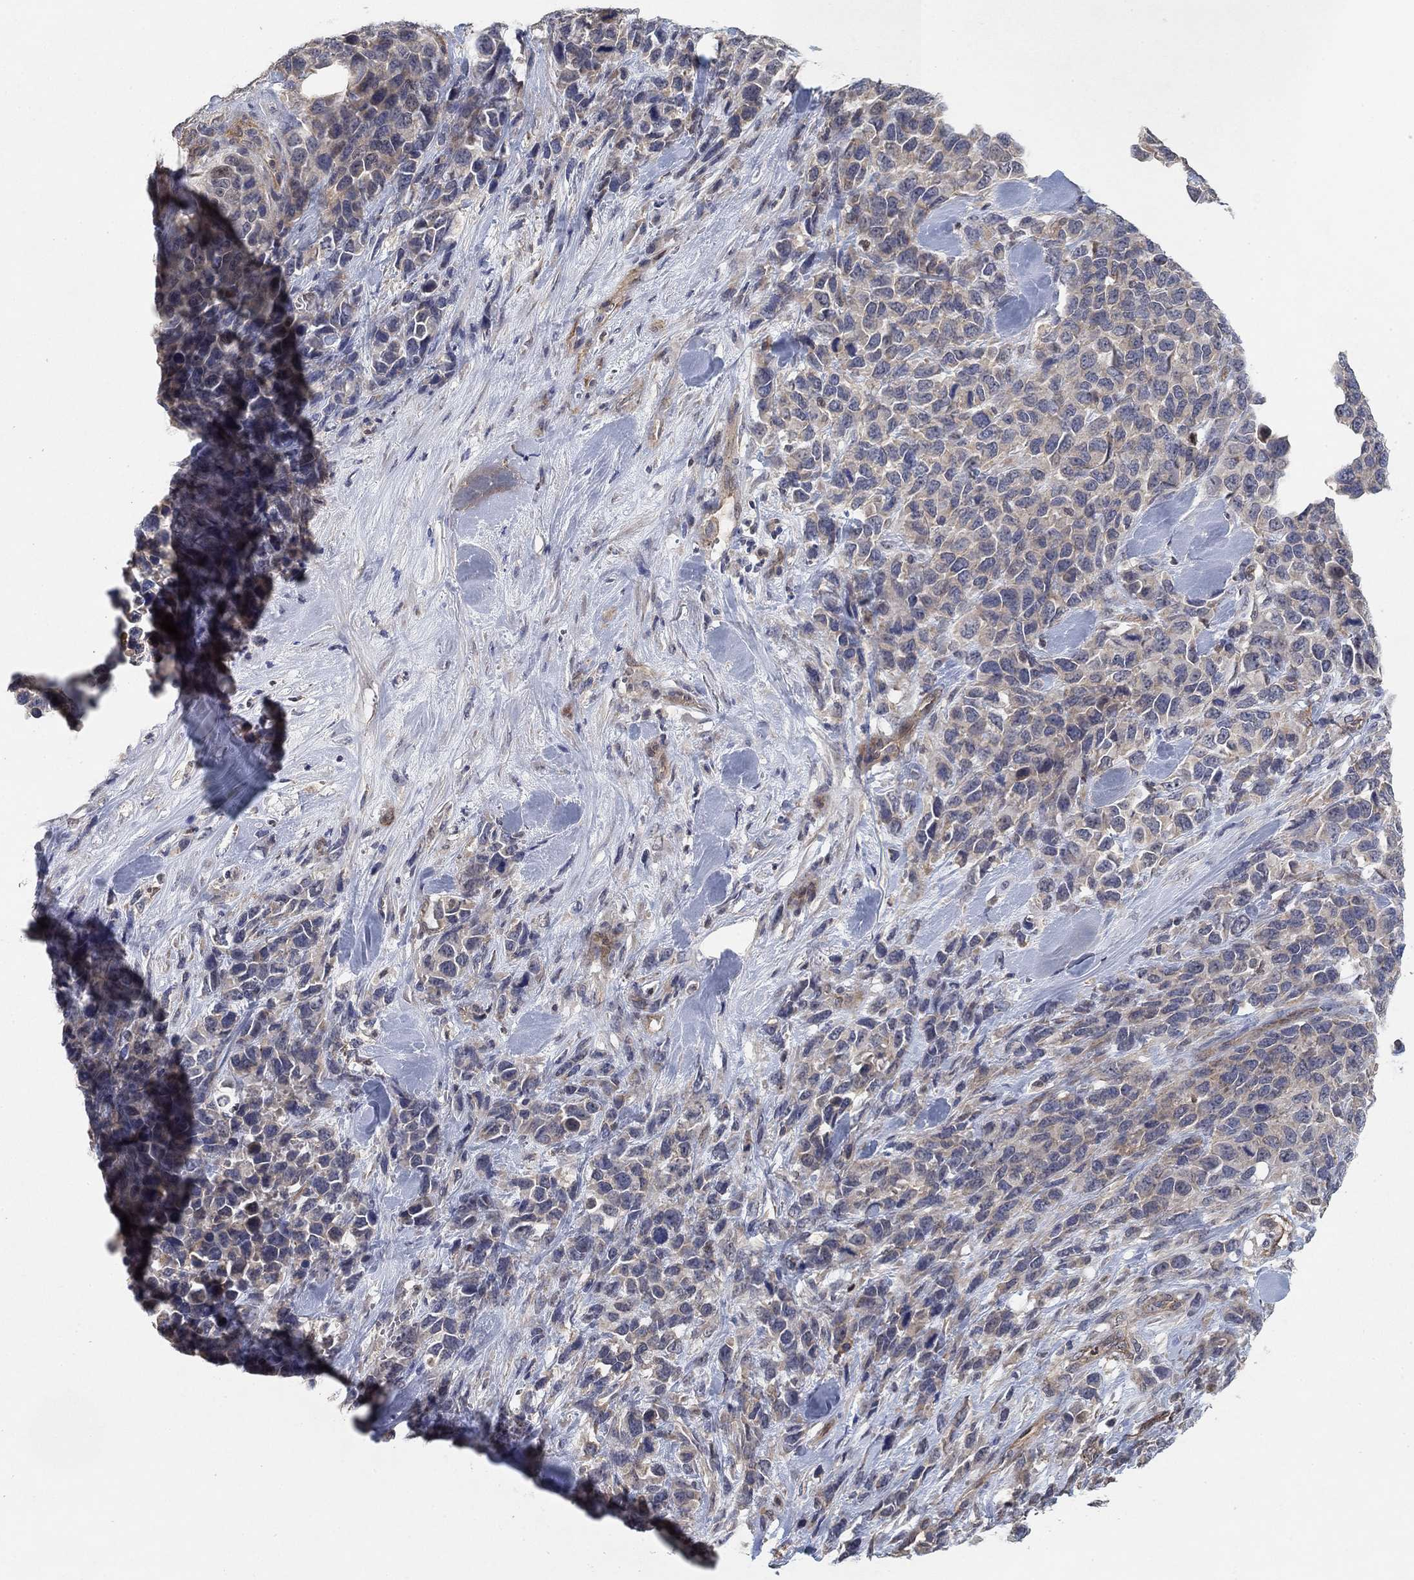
{"staining": {"intensity": "negative", "quantity": "none", "location": "none"}, "tissue": "melanoma", "cell_type": "Tumor cells", "image_type": "cancer", "snomed": [{"axis": "morphology", "description": "Malignant melanoma, Metastatic site"}, {"axis": "topography", "description": "Skin"}], "caption": "IHC photomicrograph of neoplastic tissue: human melanoma stained with DAB displays no significant protein positivity in tumor cells.", "gene": "MCUR1", "patient": {"sex": "male", "age": 84}}